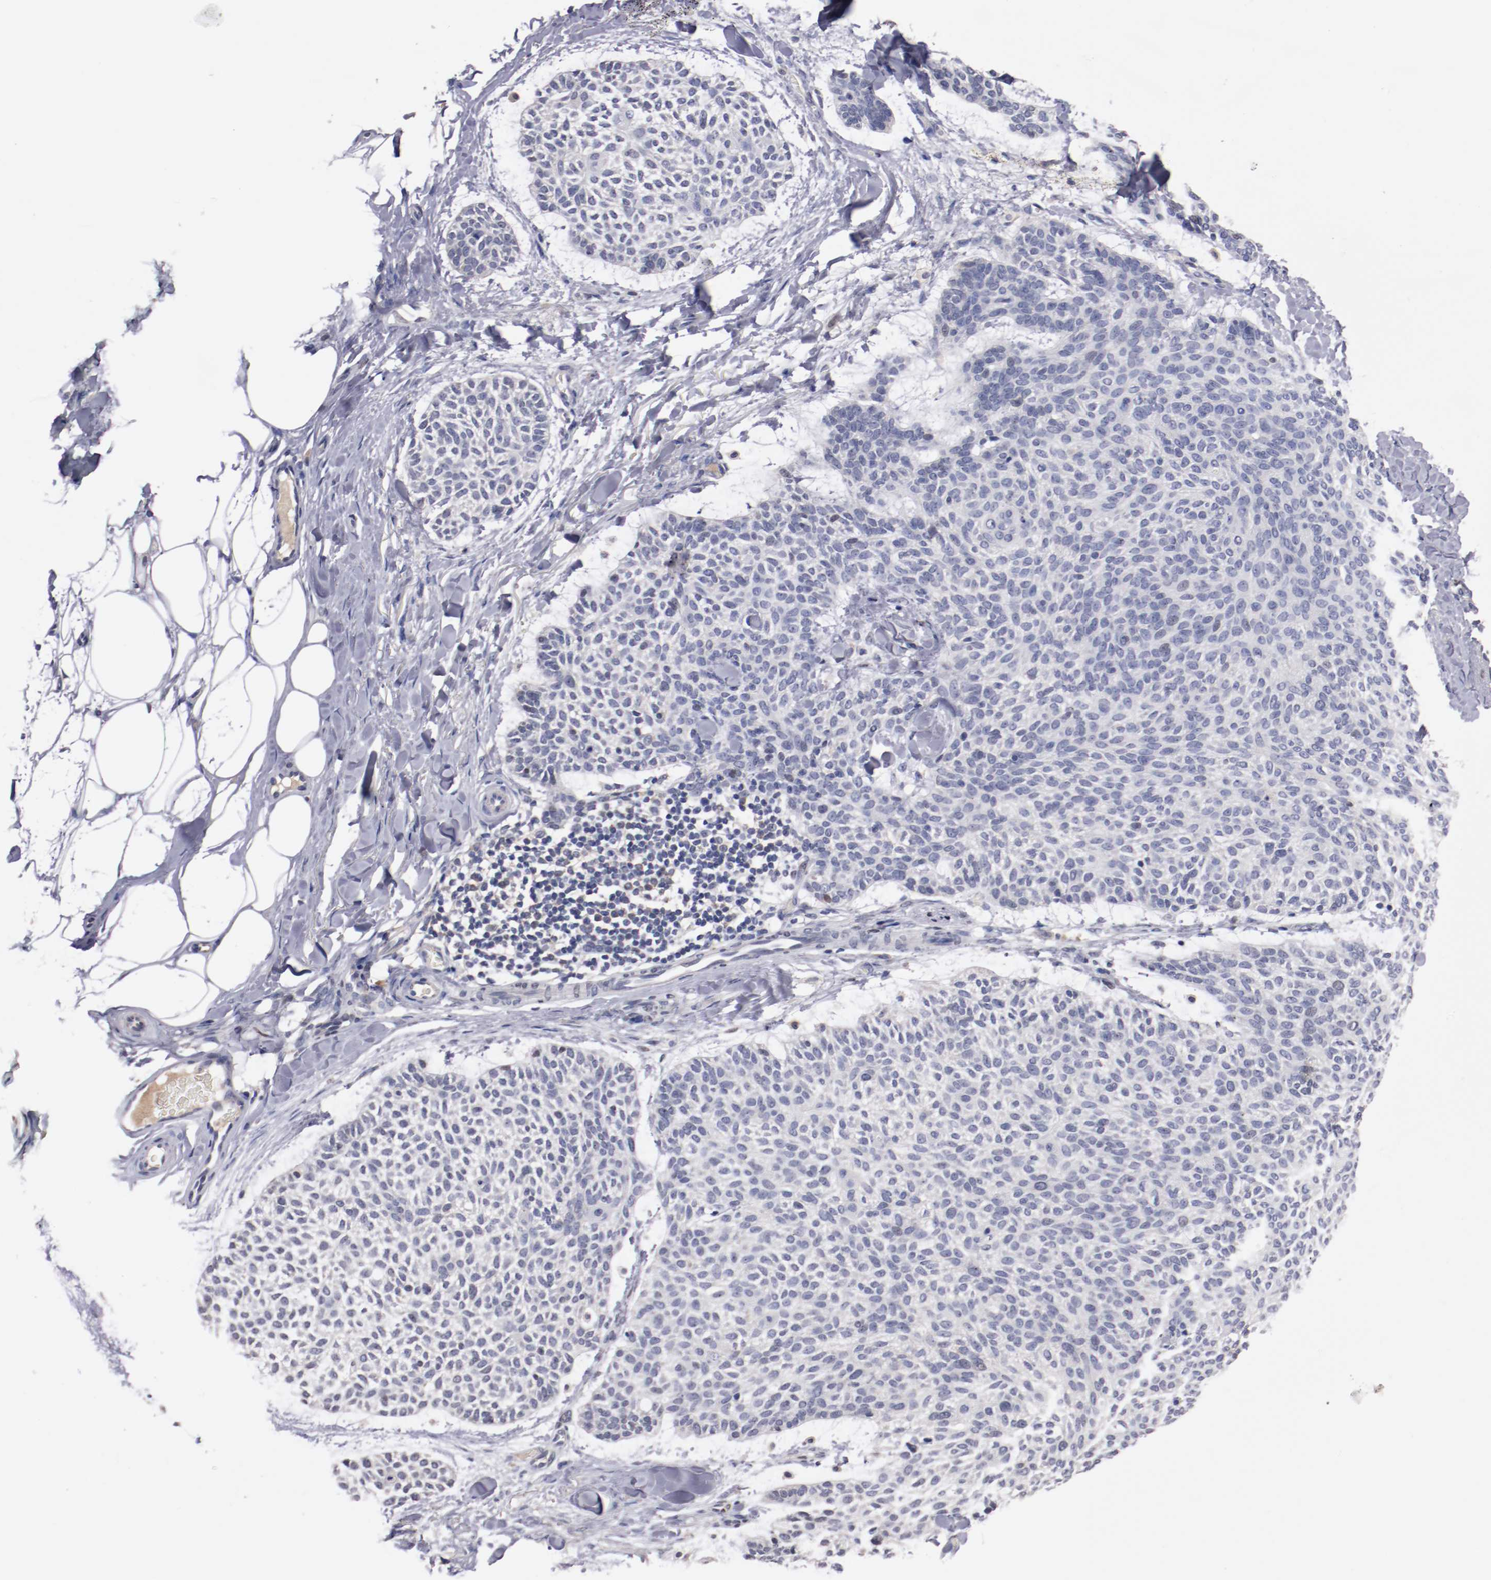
{"staining": {"intensity": "negative", "quantity": "none", "location": "none"}, "tissue": "skin cancer", "cell_type": "Tumor cells", "image_type": "cancer", "snomed": [{"axis": "morphology", "description": "Normal tissue, NOS"}, {"axis": "morphology", "description": "Basal cell carcinoma"}, {"axis": "topography", "description": "Skin"}], "caption": "Tumor cells are negative for protein expression in human basal cell carcinoma (skin).", "gene": "FAM81A", "patient": {"sex": "female", "age": 70}}